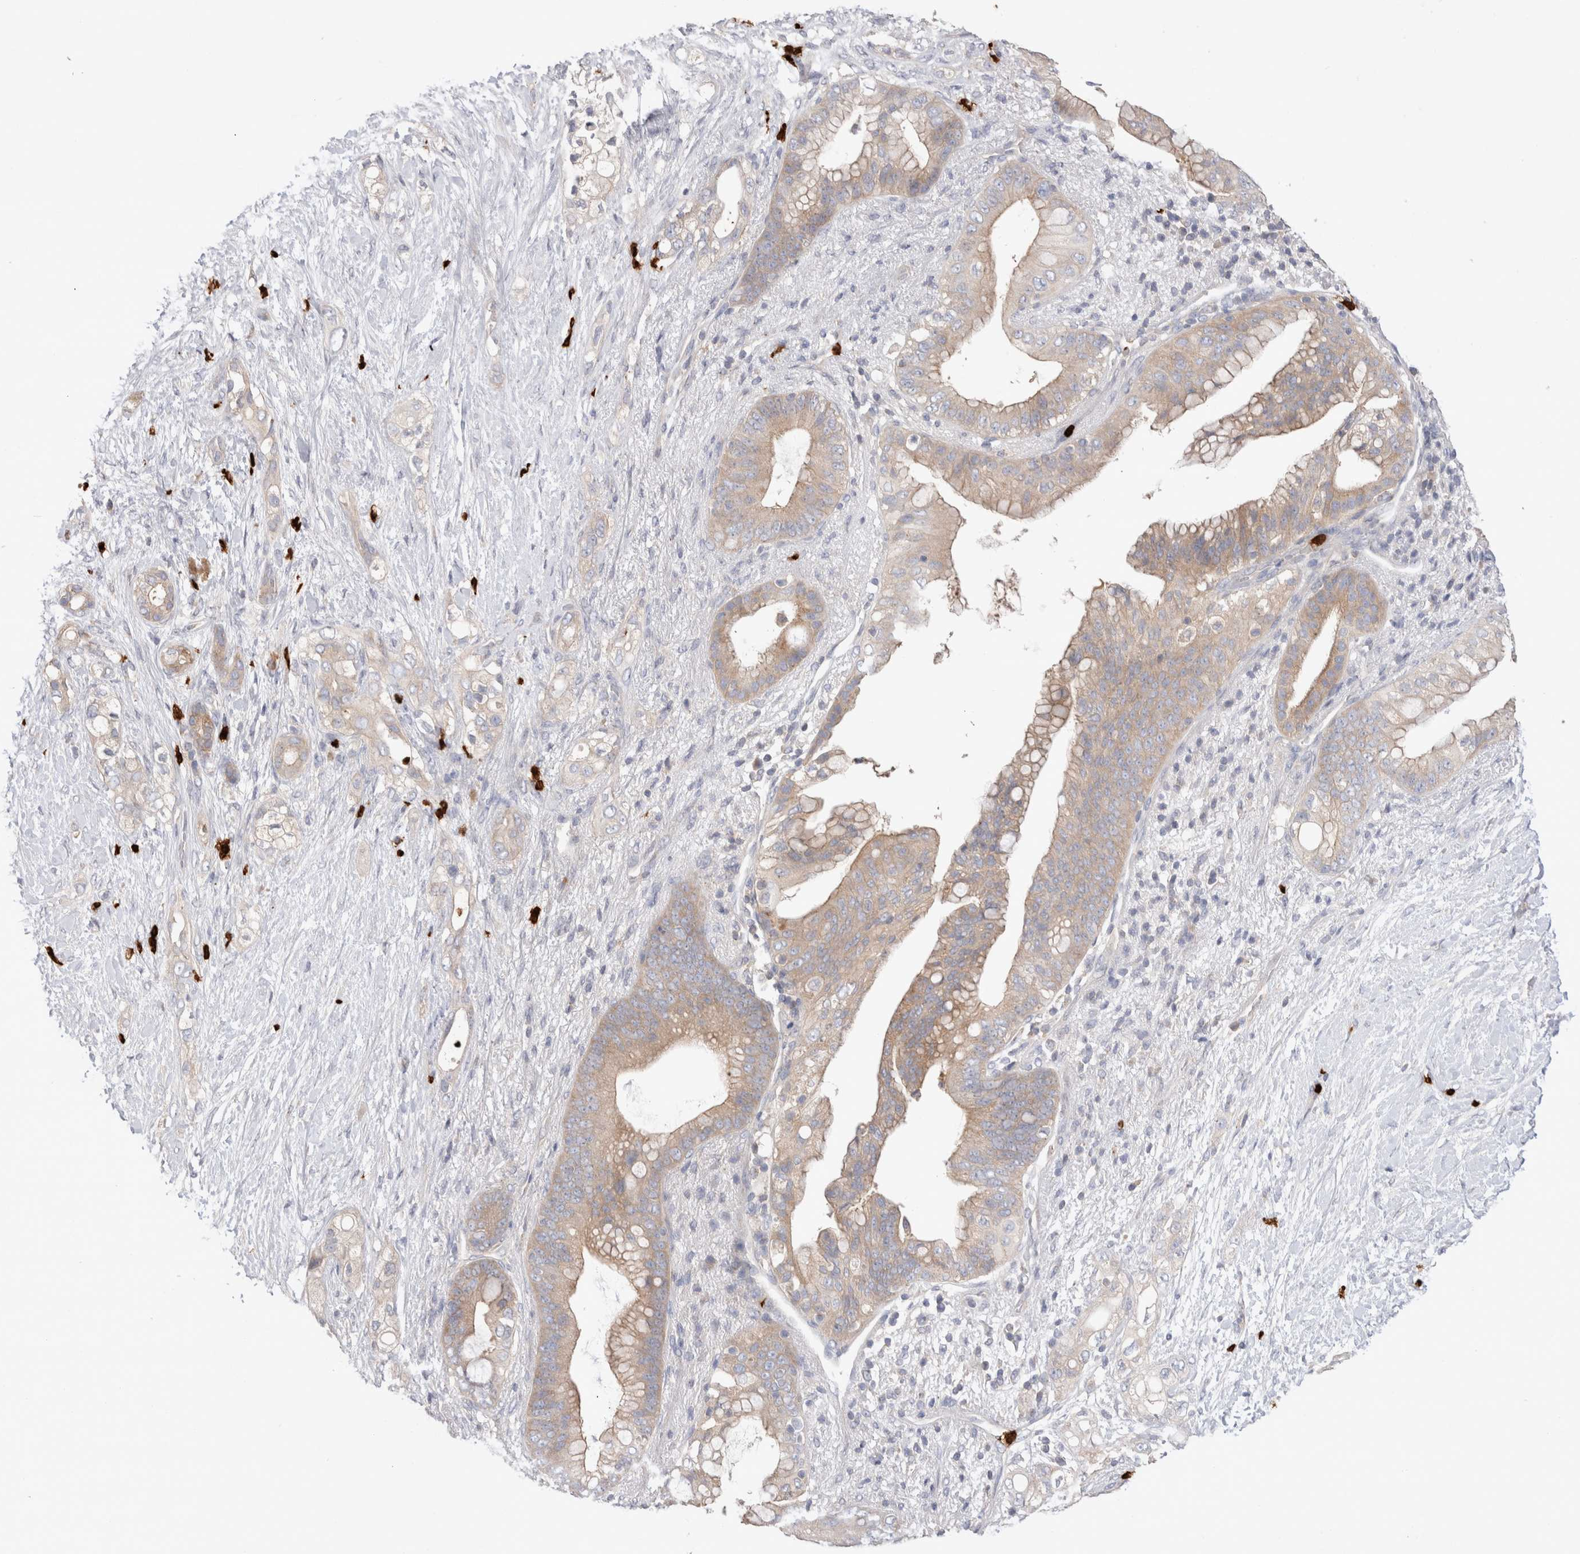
{"staining": {"intensity": "weak", "quantity": "25%-75%", "location": "cytoplasmic/membranous"}, "tissue": "pancreatic cancer", "cell_type": "Tumor cells", "image_type": "cancer", "snomed": [{"axis": "morphology", "description": "Adenocarcinoma, NOS"}, {"axis": "topography", "description": "Pancreas"}], "caption": "Tumor cells exhibit weak cytoplasmic/membranous positivity in approximately 25%-75% of cells in pancreatic cancer (adenocarcinoma). (brown staining indicates protein expression, while blue staining denotes nuclei).", "gene": "NXT2", "patient": {"sex": "male", "age": 53}}